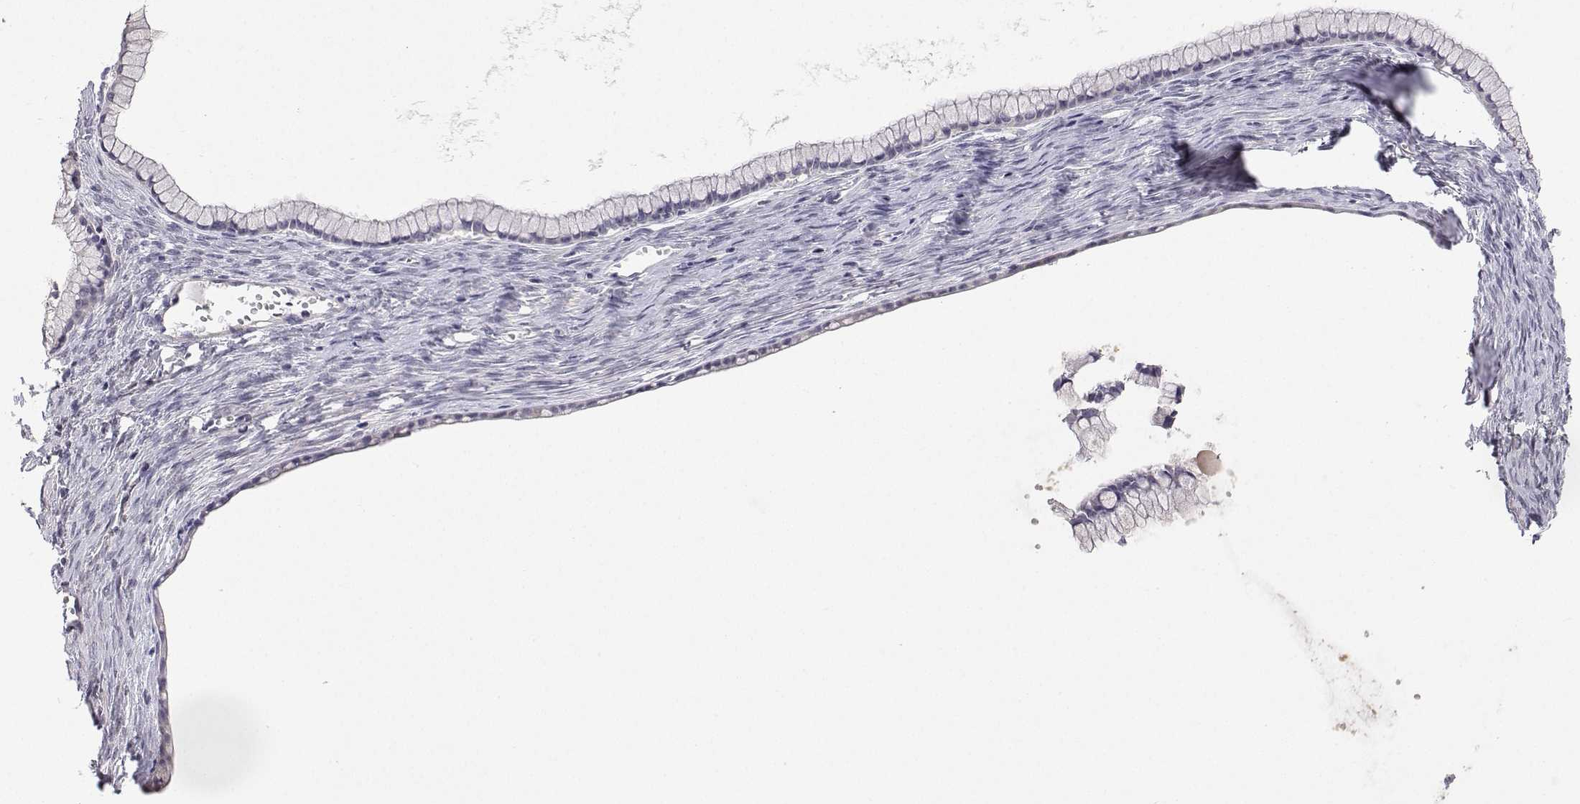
{"staining": {"intensity": "negative", "quantity": "none", "location": "none"}, "tissue": "ovarian cancer", "cell_type": "Tumor cells", "image_type": "cancer", "snomed": [{"axis": "morphology", "description": "Cystadenocarcinoma, mucinous, NOS"}, {"axis": "topography", "description": "Ovary"}], "caption": "Protein analysis of ovarian mucinous cystadenocarcinoma reveals no significant positivity in tumor cells. Nuclei are stained in blue.", "gene": "ANKRD65", "patient": {"sex": "female", "age": 41}}